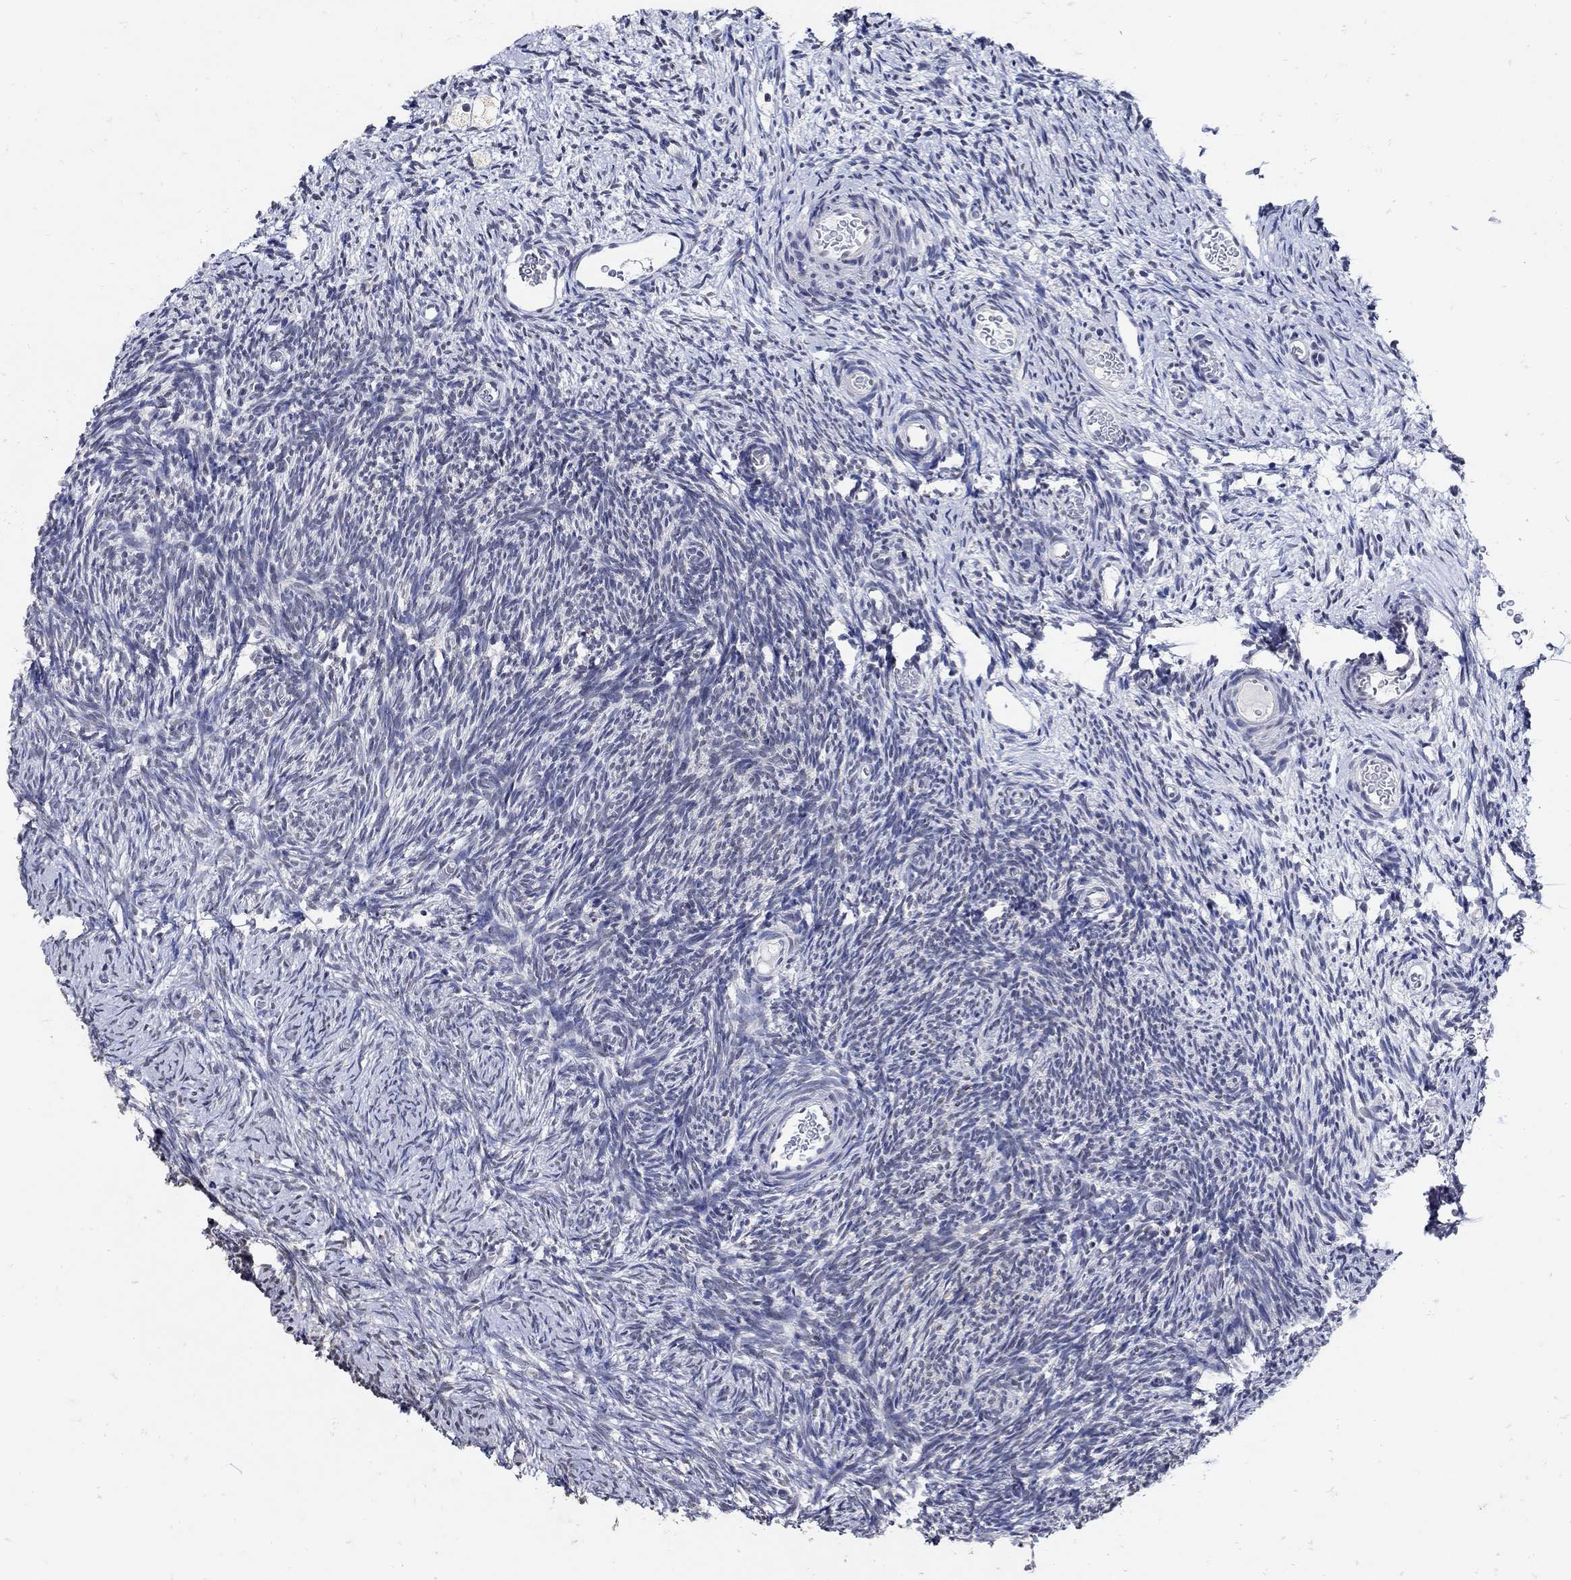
{"staining": {"intensity": "negative", "quantity": "none", "location": "none"}, "tissue": "ovary", "cell_type": "Follicle cells", "image_type": "normal", "snomed": [{"axis": "morphology", "description": "Normal tissue, NOS"}, {"axis": "topography", "description": "Ovary"}], "caption": "Protein analysis of benign ovary exhibits no significant positivity in follicle cells.", "gene": "KCNN3", "patient": {"sex": "female", "age": 39}}